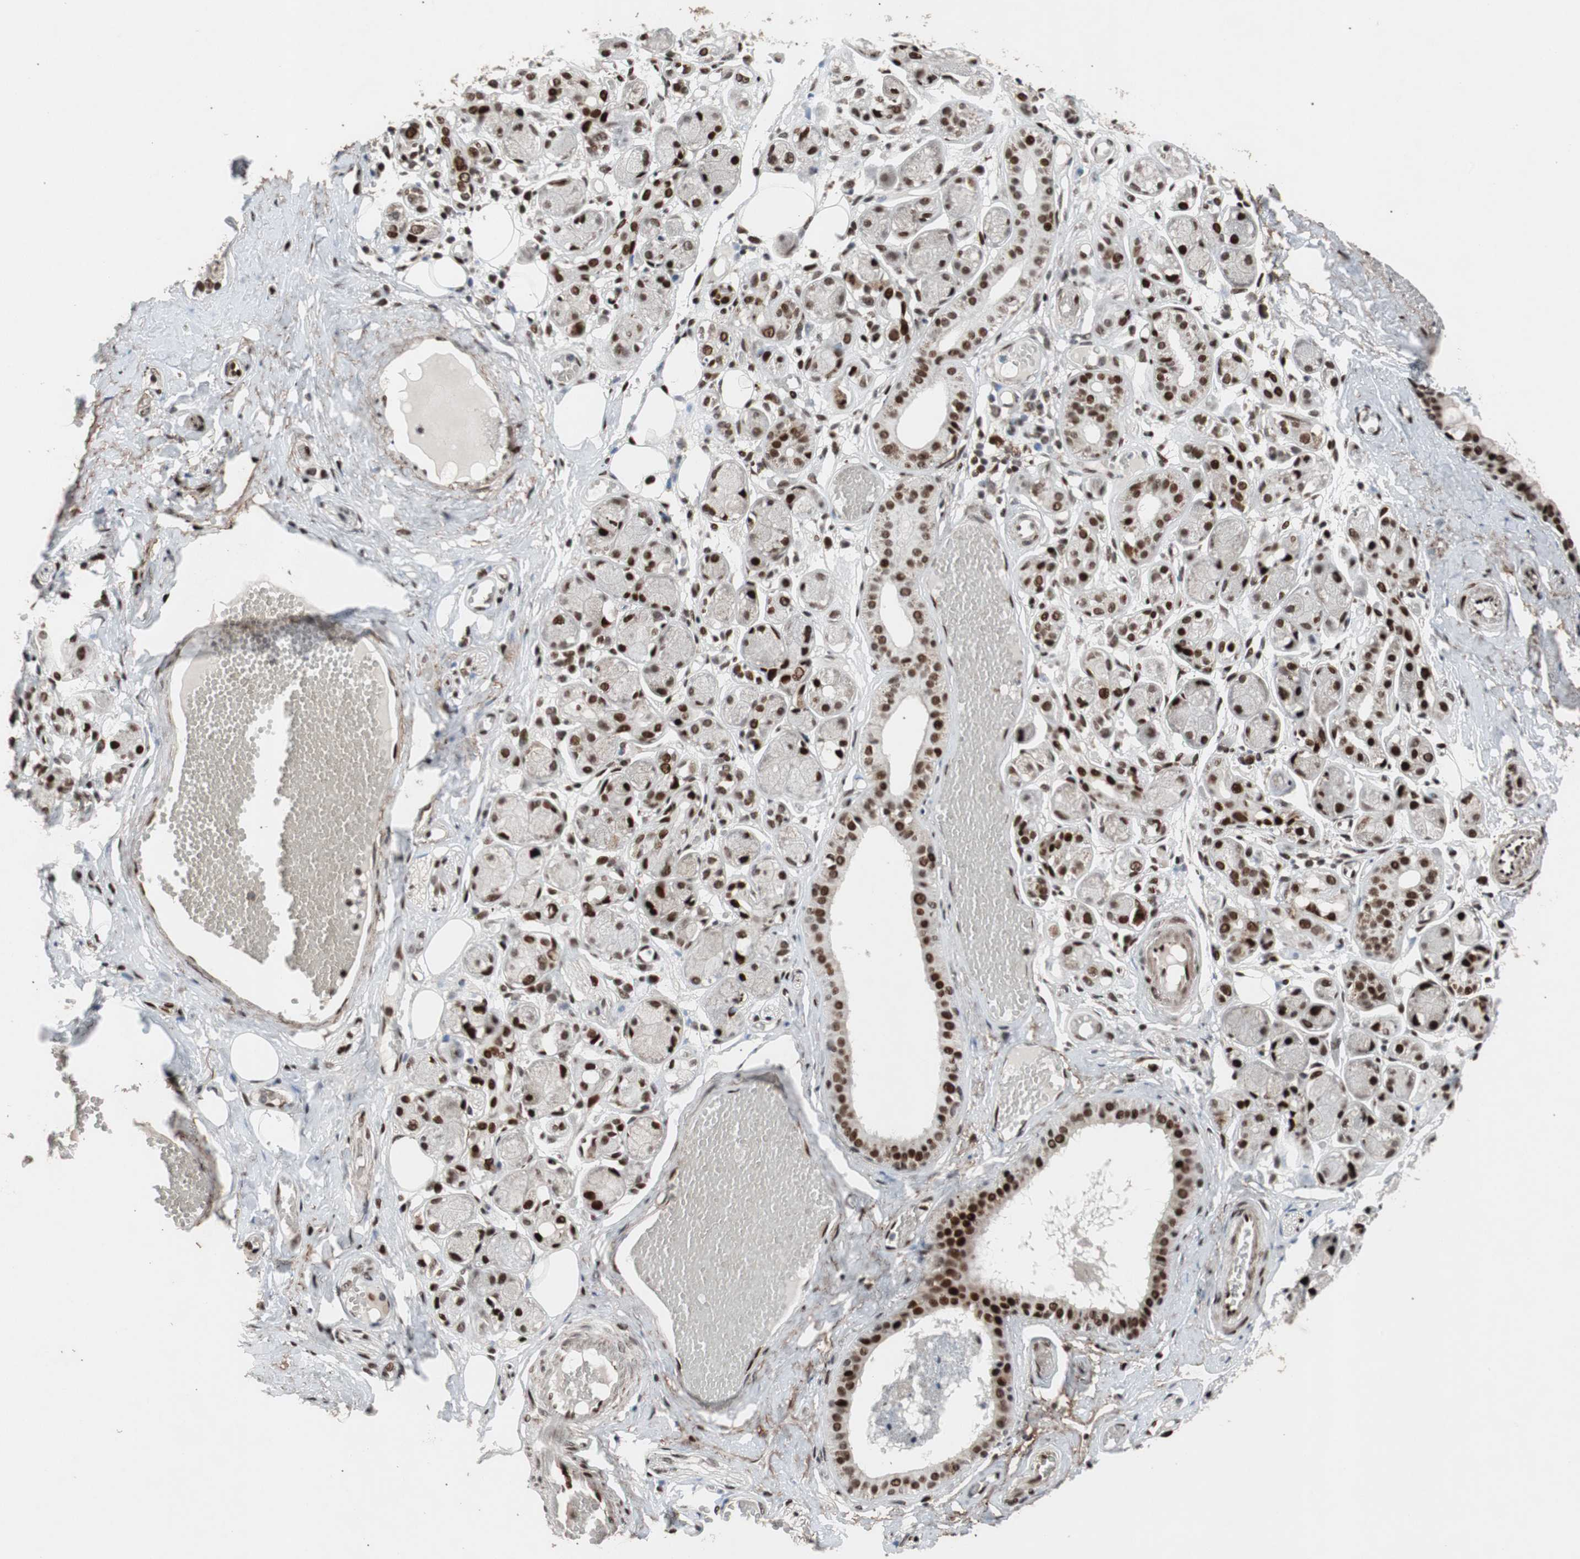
{"staining": {"intensity": "strong", "quantity": ">75%", "location": "nuclear"}, "tissue": "adipose tissue", "cell_type": "Adipocytes", "image_type": "normal", "snomed": [{"axis": "morphology", "description": "Normal tissue, NOS"}, {"axis": "morphology", "description": "Inflammation, NOS"}, {"axis": "topography", "description": "Vascular tissue"}, {"axis": "topography", "description": "Salivary gland"}], "caption": "Immunohistochemistry (IHC) histopathology image of unremarkable adipose tissue: human adipose tissue stained using immunohistochemistry (IHC) reveals high levels of strong protein expression localized specifically in the nuclear of adipocytes, appearing as a nuclear brown color.", "gene": "NBL1", "patient": {"sex": "female", "age": 75}}